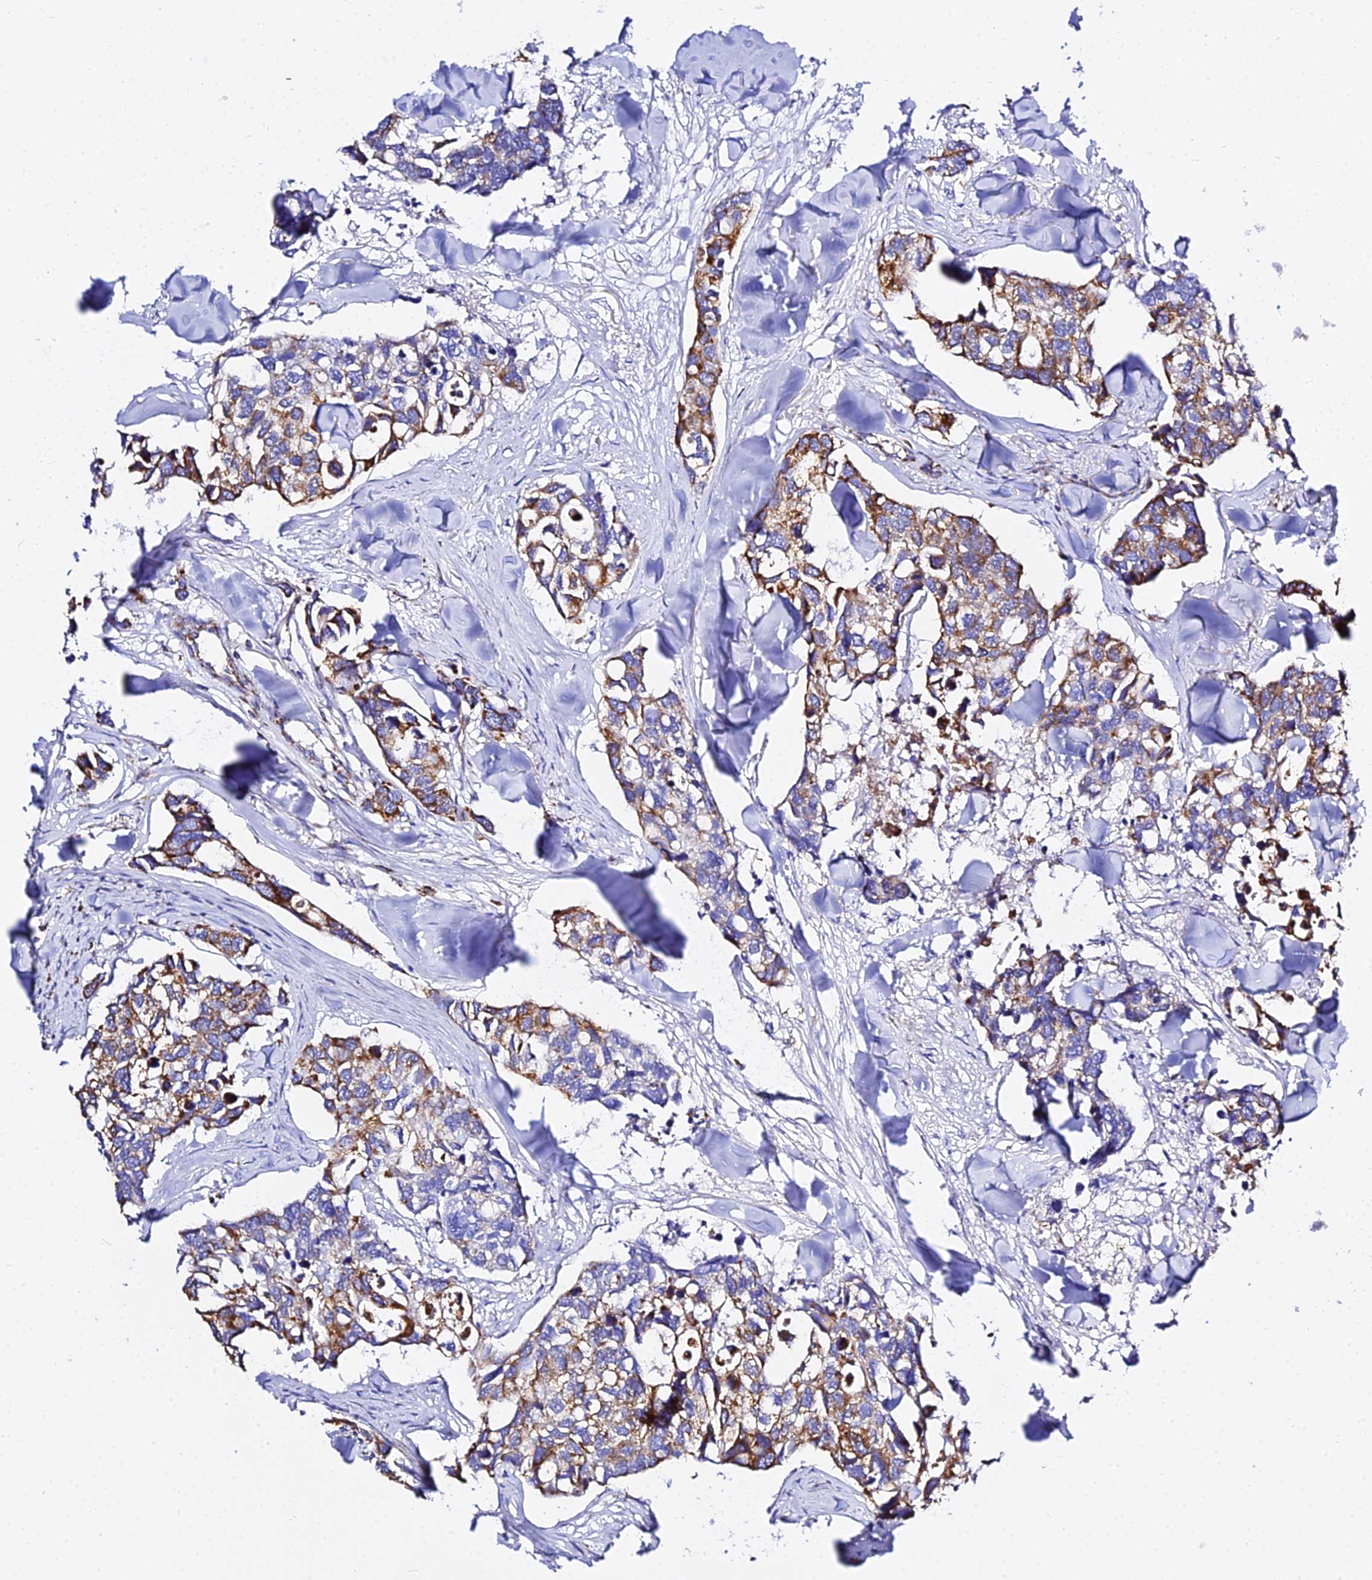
{"staining": {"intensity": "moderate", "quantity": ">75%", "location": "cytoplasmic/membranous"}, "tissue": "breast cancer", "cell_type": "Tumor cells", "image_type": "cancer", "snomed": [{"axis": "morphology", "description": "Duct carcinoma"}, {"axis": "topography", "description": "Breast"}], "caption": "This histopathology image demonstrates infiltrating ductal carcinoma (breast) stained with IHC to label a protein in brown. The cytoplasmic/membranous of tumor cells show moderate positivity for the protein. Nuclei are counter-stained blue.", "gene": "ZNF573", "patient": {"sex": "female", "age": 83}}